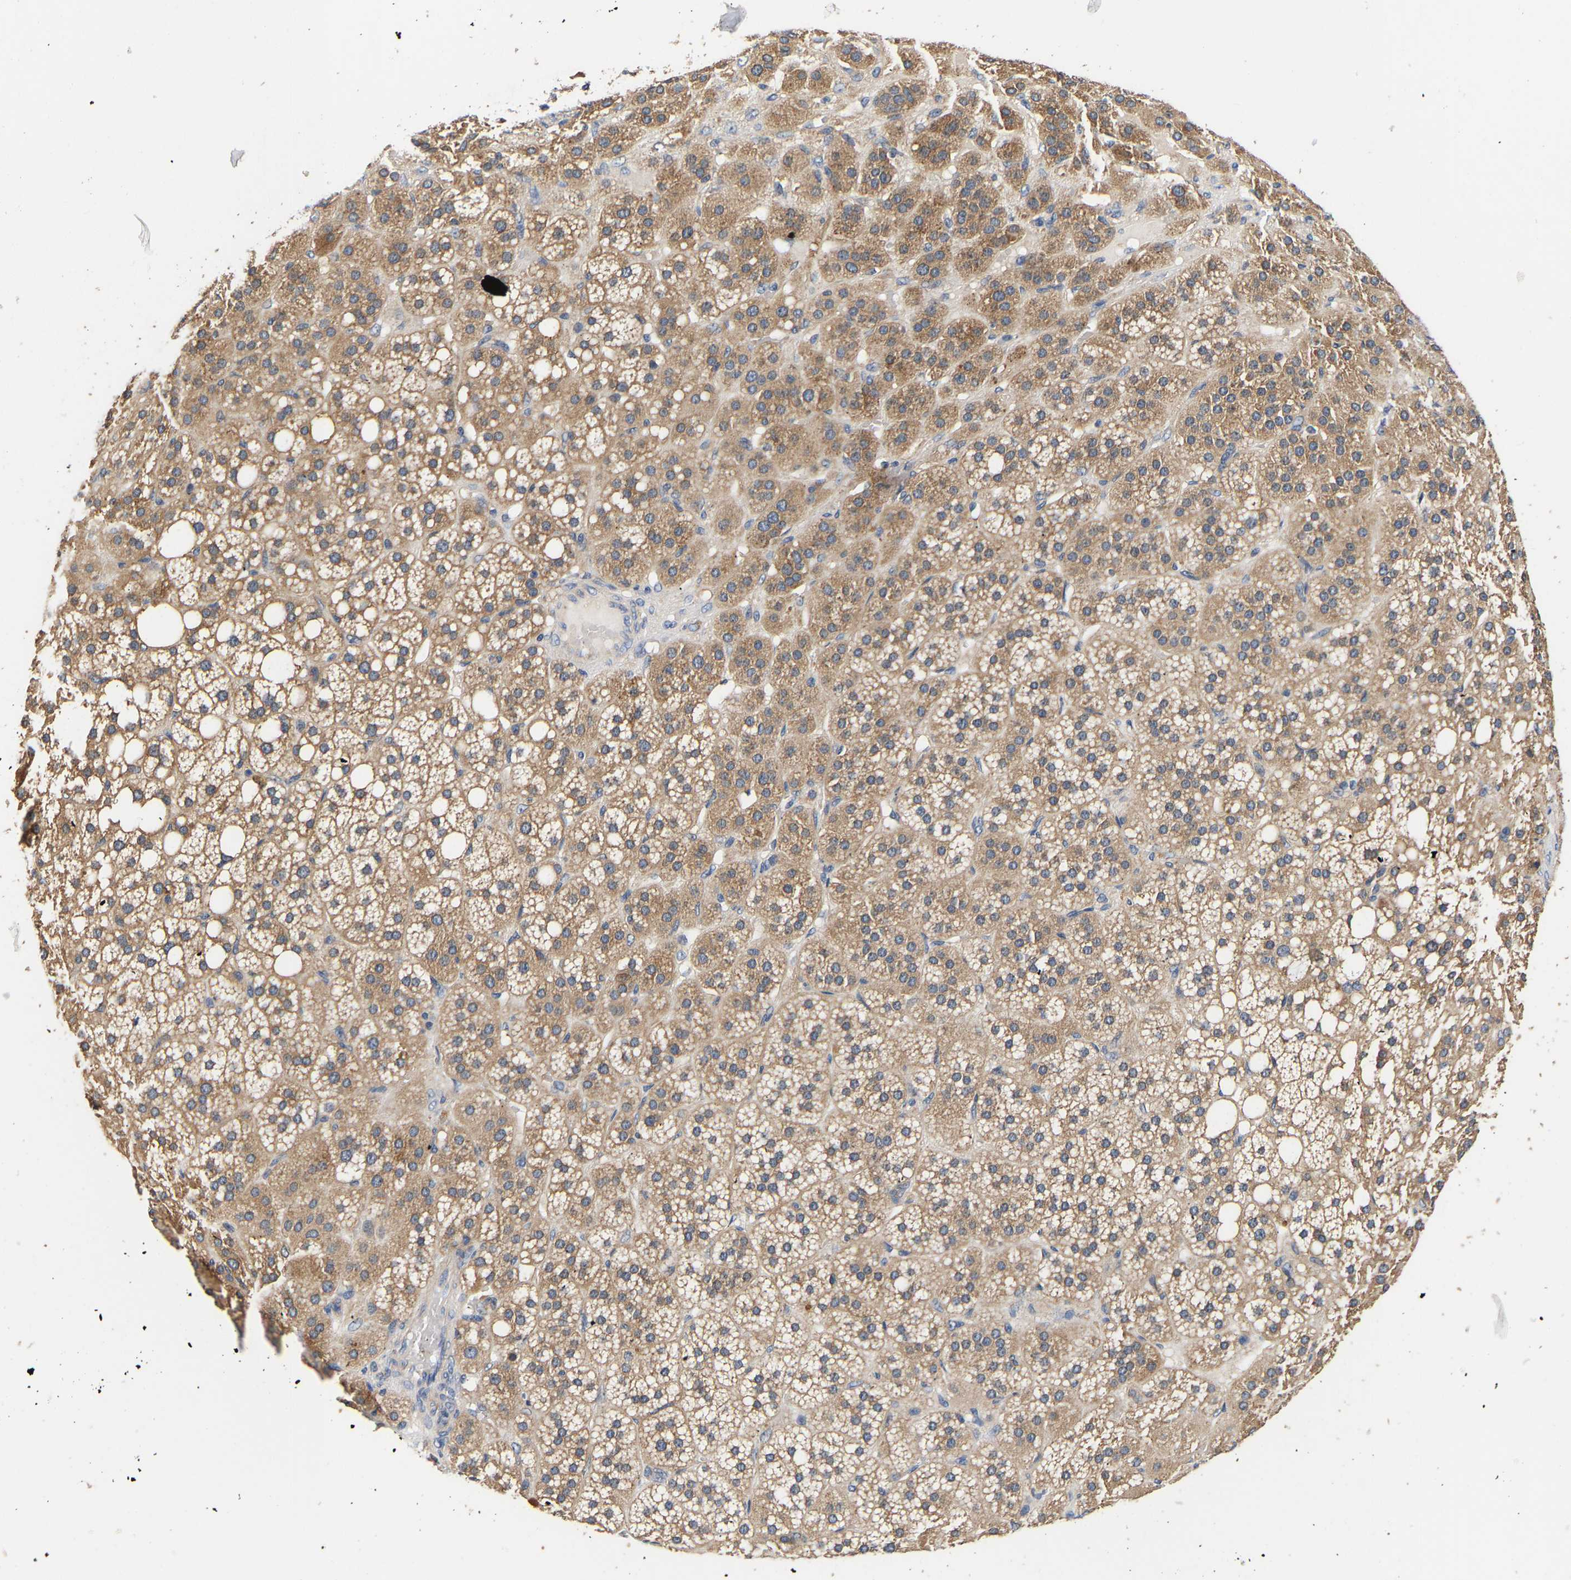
{"staining": {"intensity": "moderate", "quantity": ">75%", "location": "cytoplasmic/membranous"}, "tissue": "adrenal gland", "cell_type": "Glandular cells", "image_type": "normal", "snomed": [{"axis": "morphology", "description": "Normal tissue, NOS"}, {"axis": "topography", "description": "Adrenal gland"}], "caption": "Immunohistochemistry (DAB) staining of normal human adrenal gland shows moderate cytoplasmic/membranous protein positivity in approximately >75% of glandular cells.", "gene": "LRBA", "patient": {"sex": "female", "age": 59}}